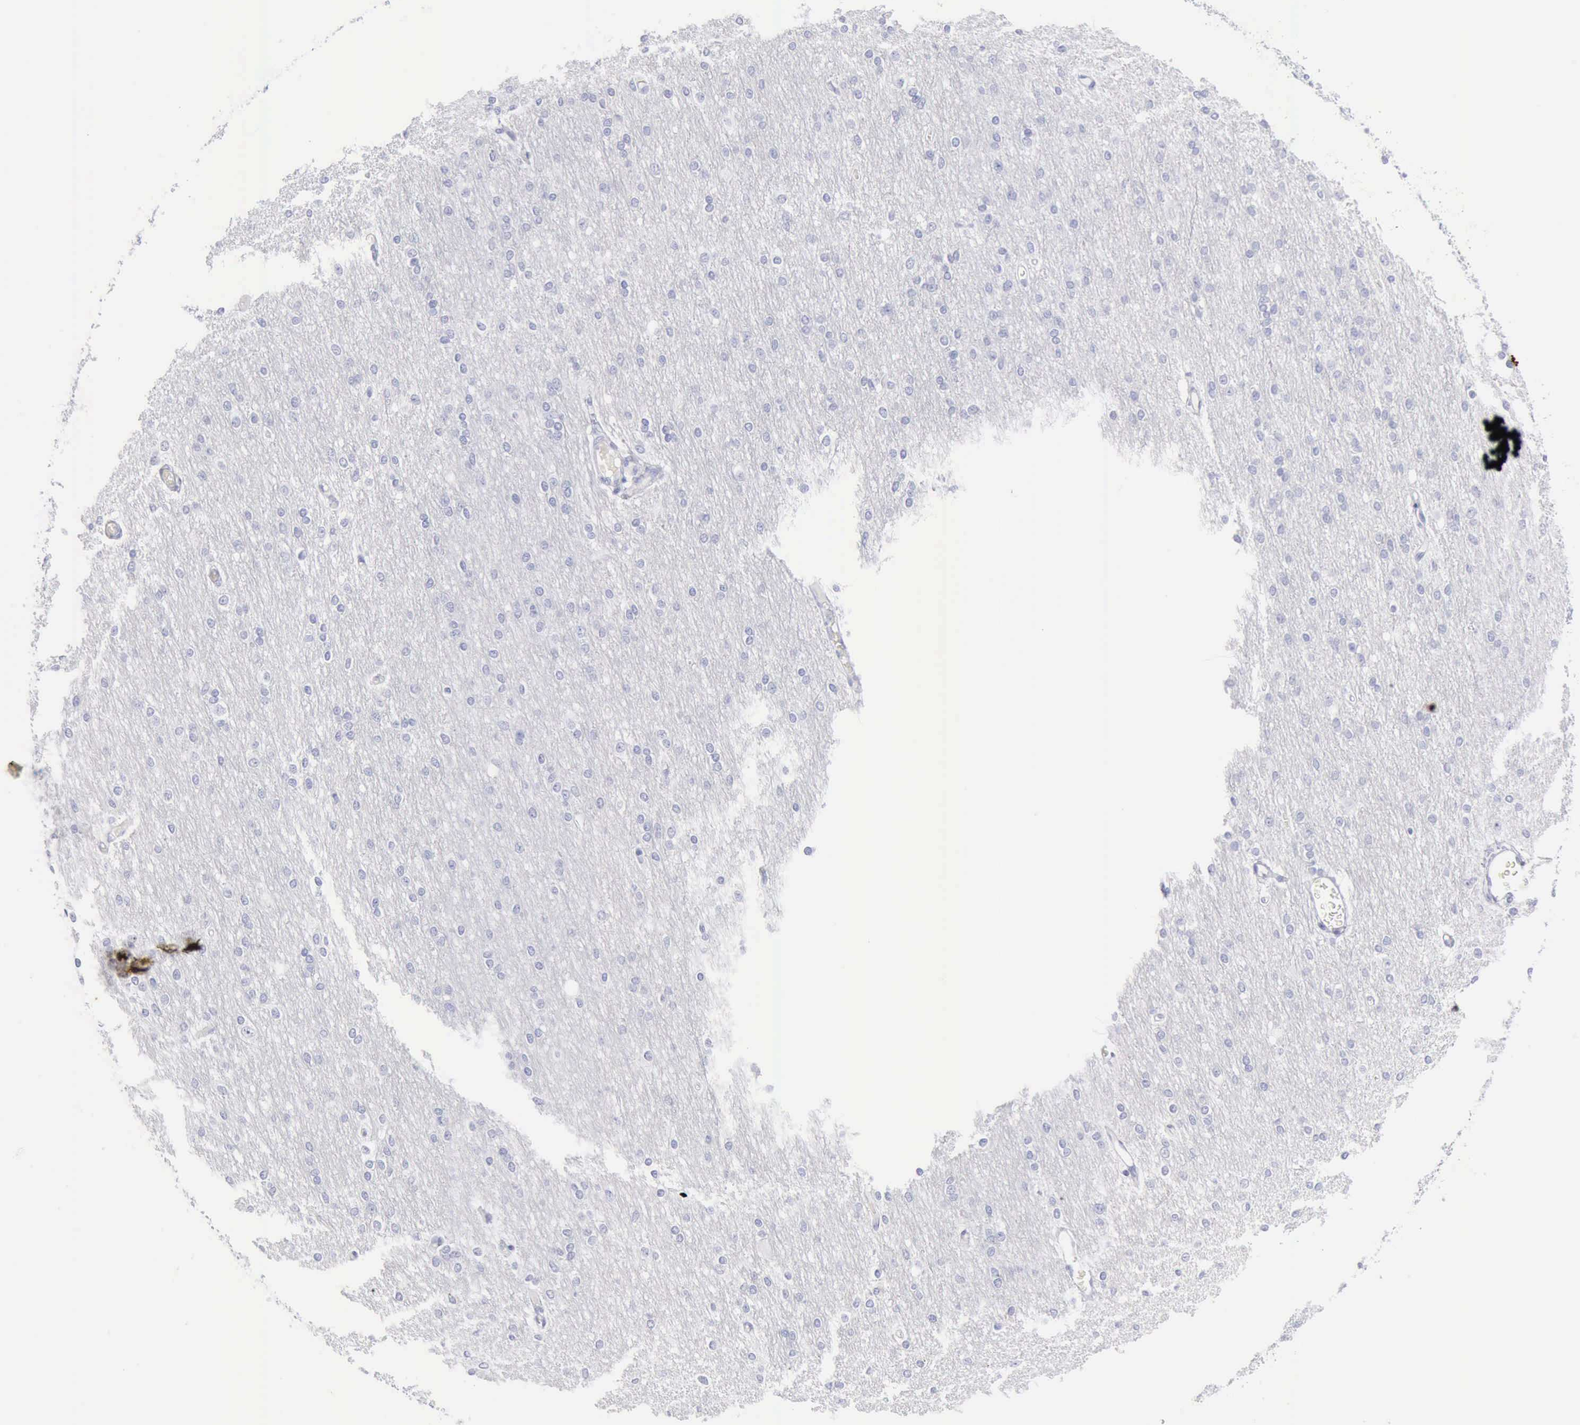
{"staining": {"intensity": "negative", "quantity": "none", "location": "none"}, "tissue": "cerebral cortex", "cell_type": "Endothelial cells", "image_type": "normal", "snomed": [{"axis": "morphology", "description": "Normal tissue, NOS"}, {"axis": "morphology", "description": "Inflammation, NOS"}, {"axis": "topography", "description": "Cerebral cortex"}], "caption": "A high-resolution image shows immunohistochemistry staining of benign cerebral cortex, which displays no significant expression in endothelial cells.", "gene": "KRT10", "patient": {"sex": "male", "age": 6}}